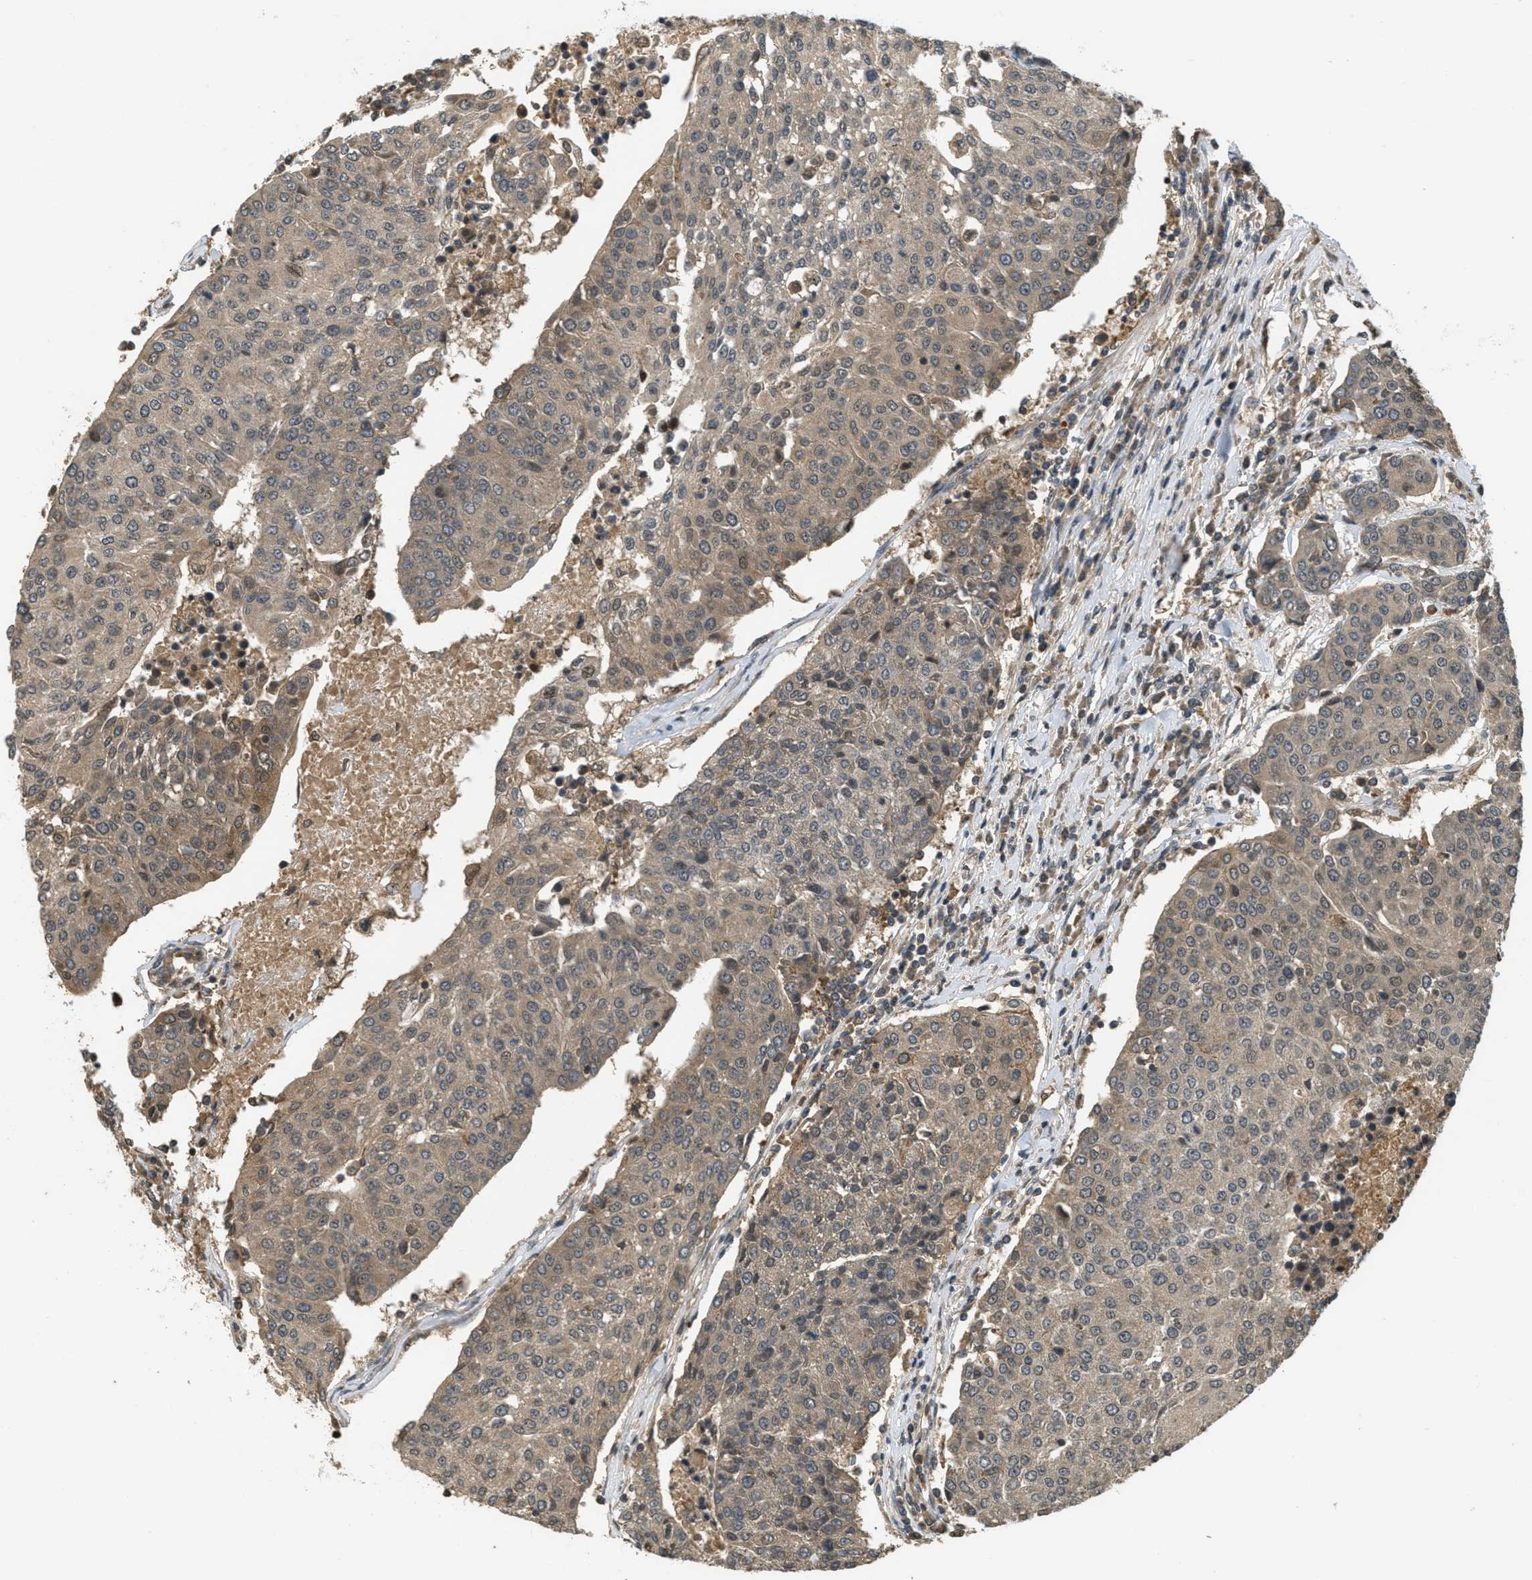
{"staining": {"intensity": "weak", "quantity": ">75%", "location": "cytoplasmic/membranous"}, "tissue": "urothelial cancer", "cell_type": "Tumor cells", "image_type": "cancer", "snomed": [{"axis": "morphology", "description": "Urothelial carcinoma, High grade"}, {"axis": "topography", "description": "Urinary bladder"}], "caption": "Protein staining of urothelial carcinoma (high-grade) tissue reveals weak cytoplasmic/membranous staining in about >75% of tumor cells.", "gene": "ATG7", "patient": {"sex": "female", "age": 85}}